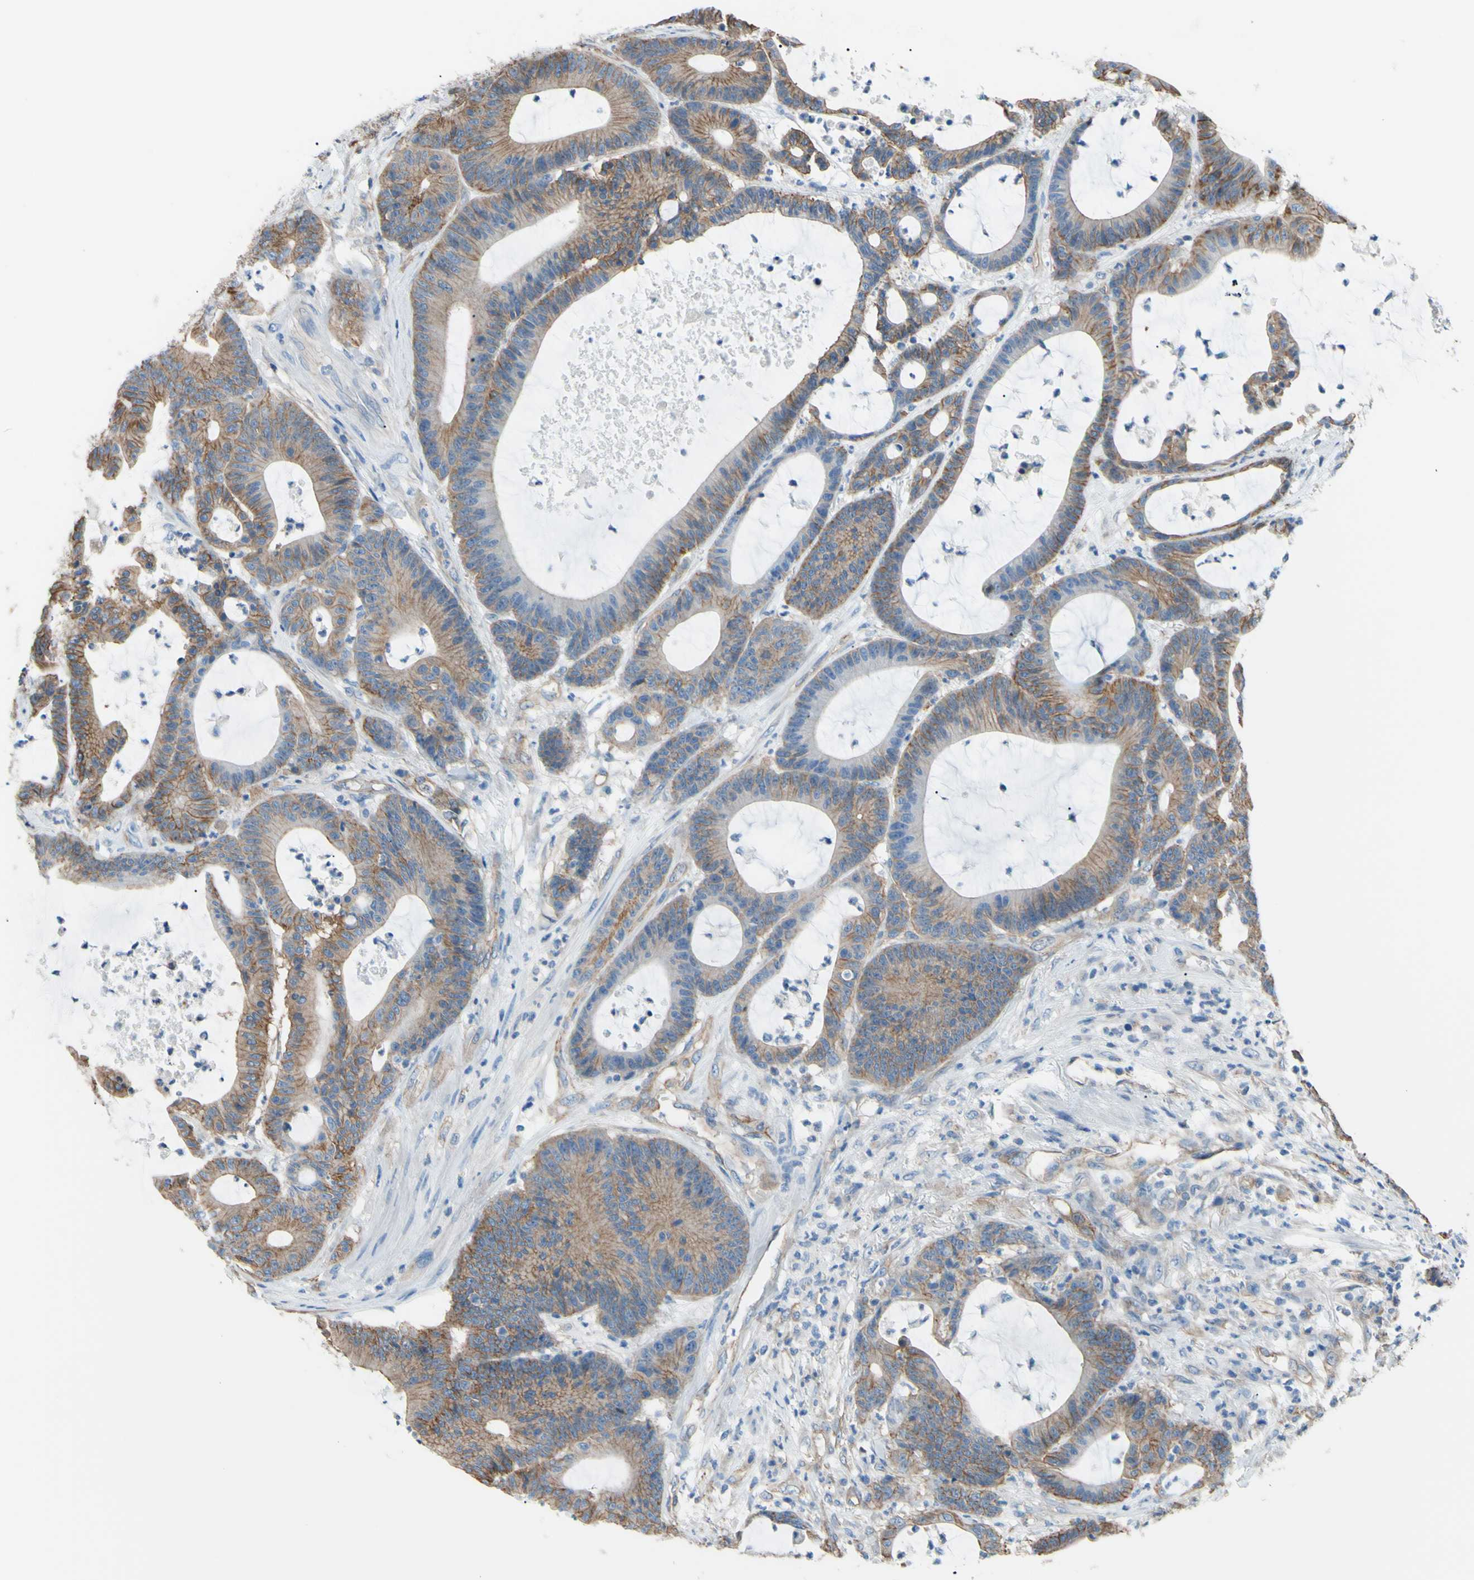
{"staining": {"intensity": "moderate", "quantity": ">75%", "location": "cytoplasmic/membranous"}, "tissue": "colorectal cancer", "cell_type": "Tumor cells", "image_type": "cancer", "snomed": [{"axis": "morphology", "description": "Adenocarcinoma, NOS"}, {"axis": "topography", "description": "Colon"}], "caption": "Adenocarcinoma (colorectal) was stained to show a protein in brown. There is medium levels of moderate cytoplasmic/membranous expression in about >75% of tumor cells. (IHC, brightfield microscopy, high magnification).", "gene": "ADD1", "patient": {"sex": "female", "age": 84}}